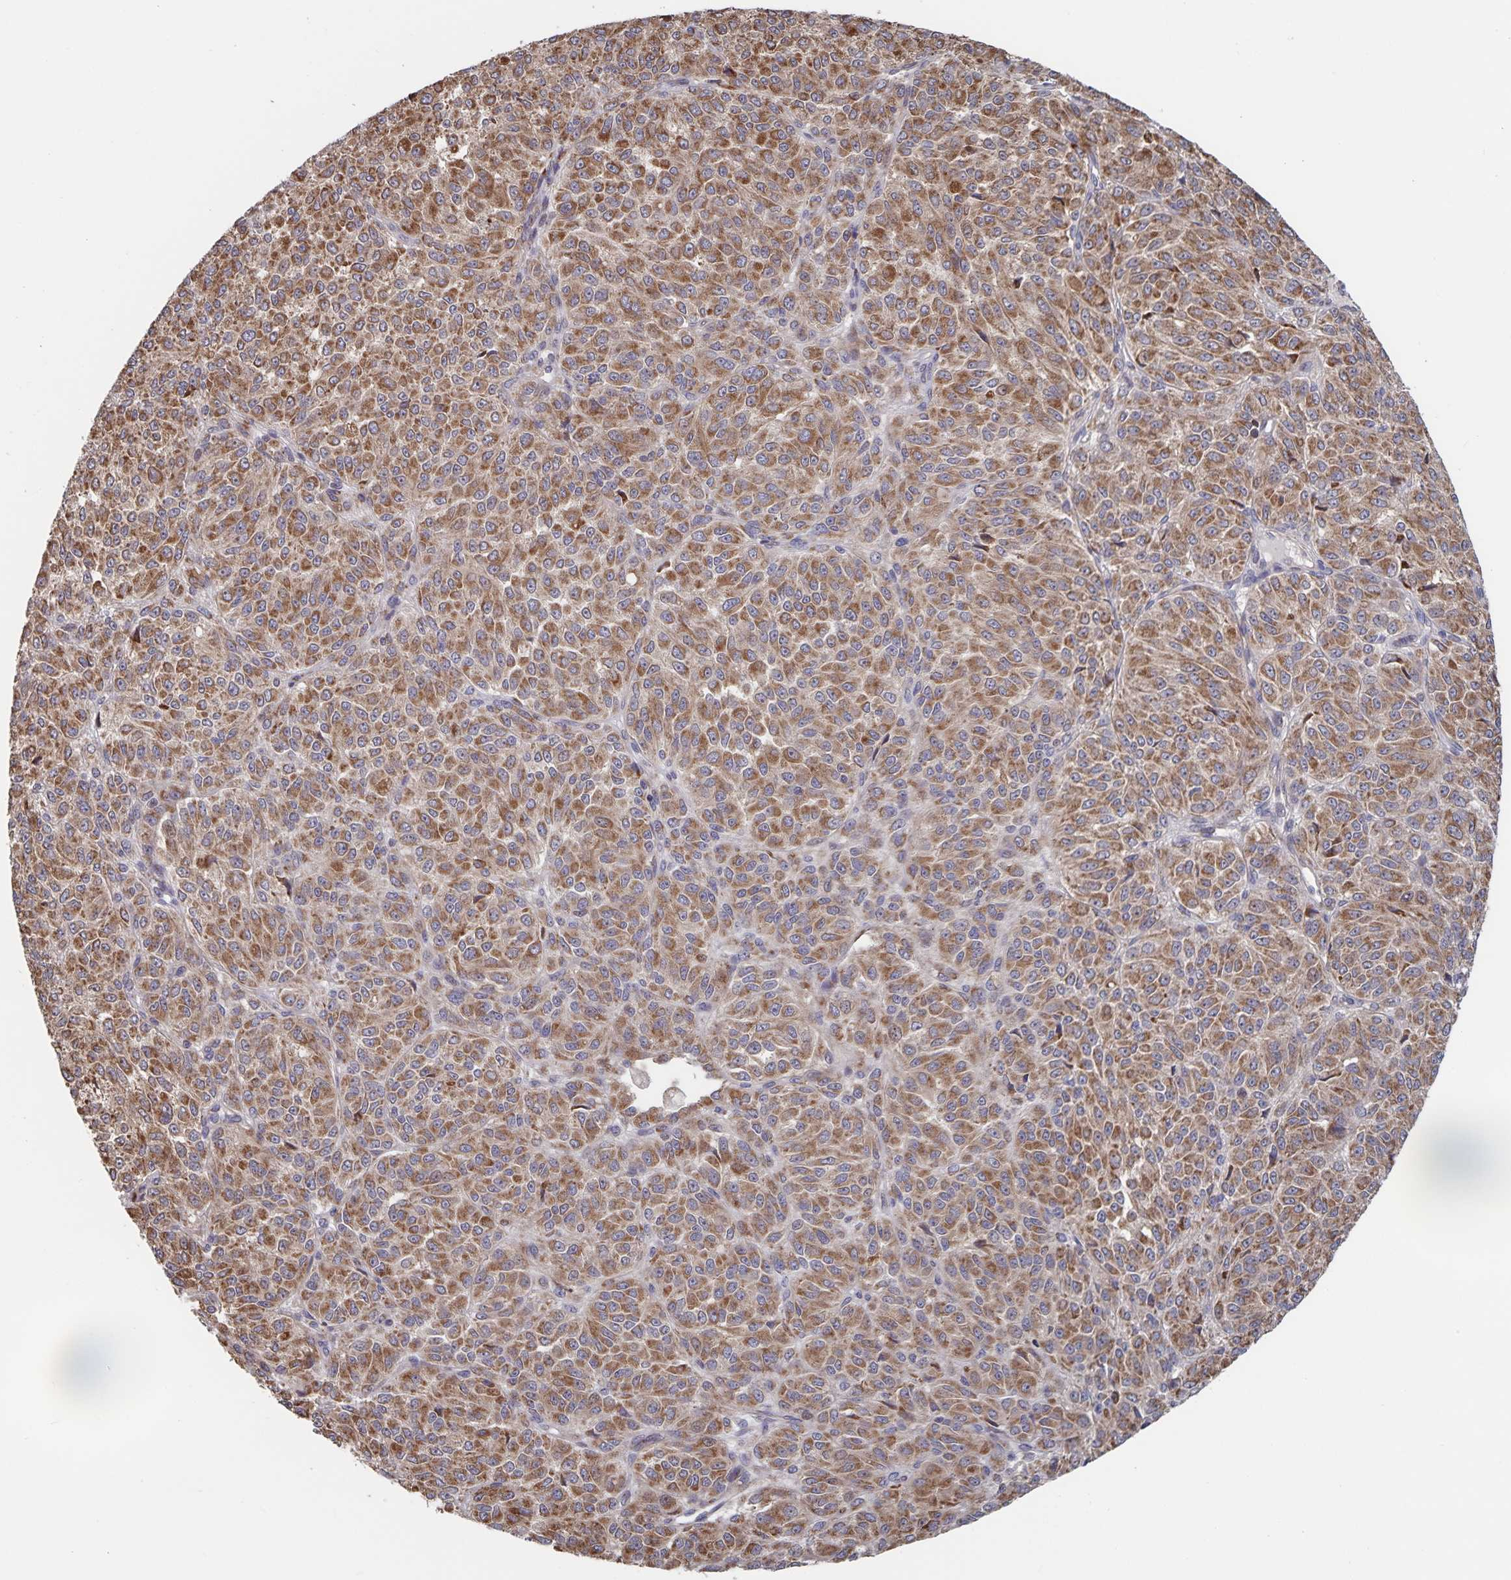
{"staining": {"intensity": "strong", "quantity": ">75%", "location": "cytoplasmic/membranous"}, "tissue": "melanoma", "cell_type": "Tumor cells", "image_type": "cancer", "snomed": [{"axis": "morphology", "description": "Malignant melanoma, Metastatic site"}, {"axis": "topography", "description": "Brain"}], "caption": "Immunohistochemical staining of human malignant melanoma (metastatic site) demonstrates high levels of strong cytoplasmic/membranous staining in about >75% of tumor cells. (DAB = brown stain, brightfield microscopy at high magnification).", "gene": "ACACA", "patient": {"sex": "female", "age": 56}}